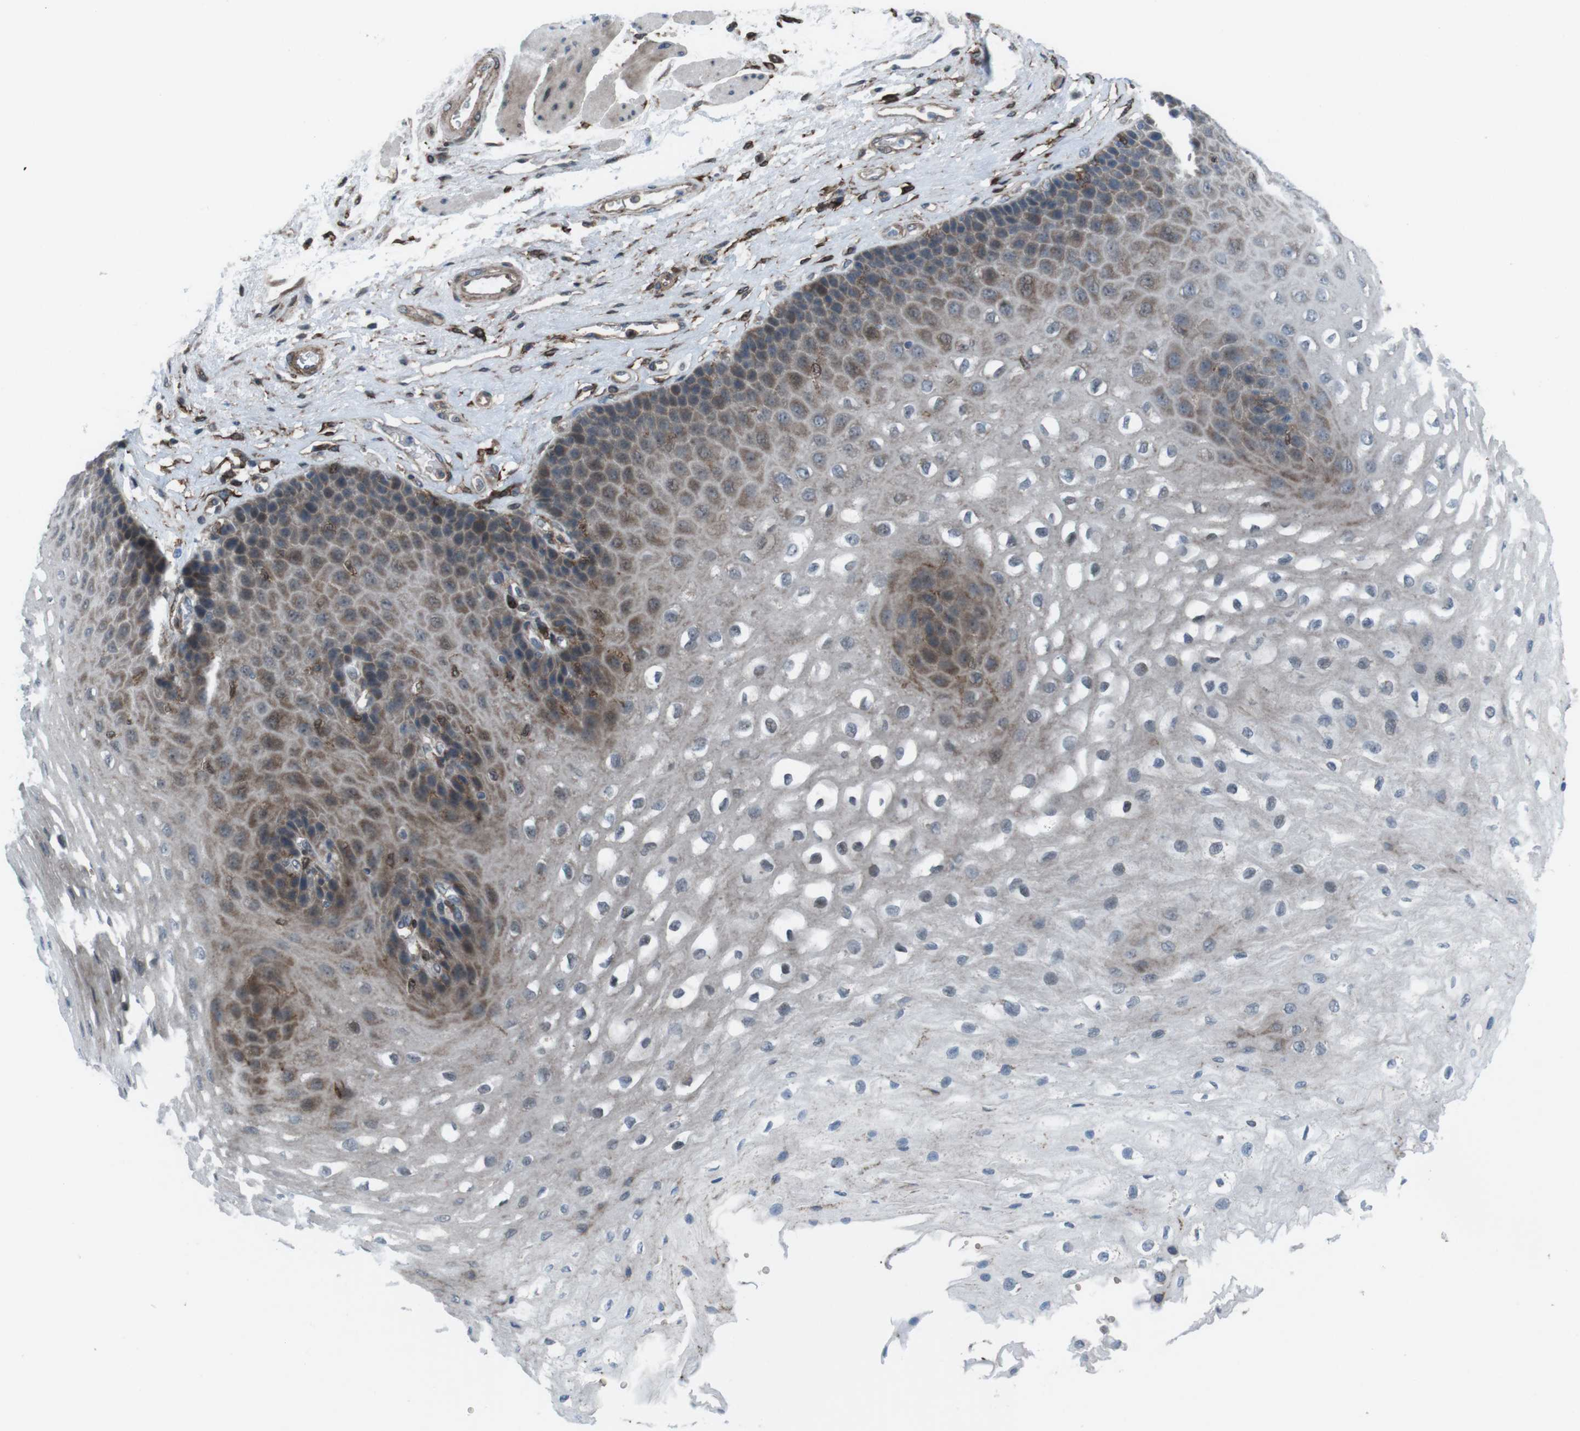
{"staining": {"intensity": "moderate", "quantity": "25%-75%", "location": "cytoplasmic/membranous"}, "tissue": "esophagus", "cell_type": "Squamous epithelial cells", "image_type": "normal", "snomed": [{"axis": "morphology", "description": "Normal tissue, NOS"}, {"axis": "topography", "description": "Esophagus"}], "caption": "Immunohistochemistry (IHC) micrograph of unremarkable esophagus: human esophagus stained using immunohistochemistry (IHC) displays medium levels of moderate protein expression localized specifically in the cytoplasmic/membranous of squamous epithelial cells, appearing as a cytoplasmic/membranous brown color.", "gene": "GDF10", "patient": {"sex": "female", "age": 72}}